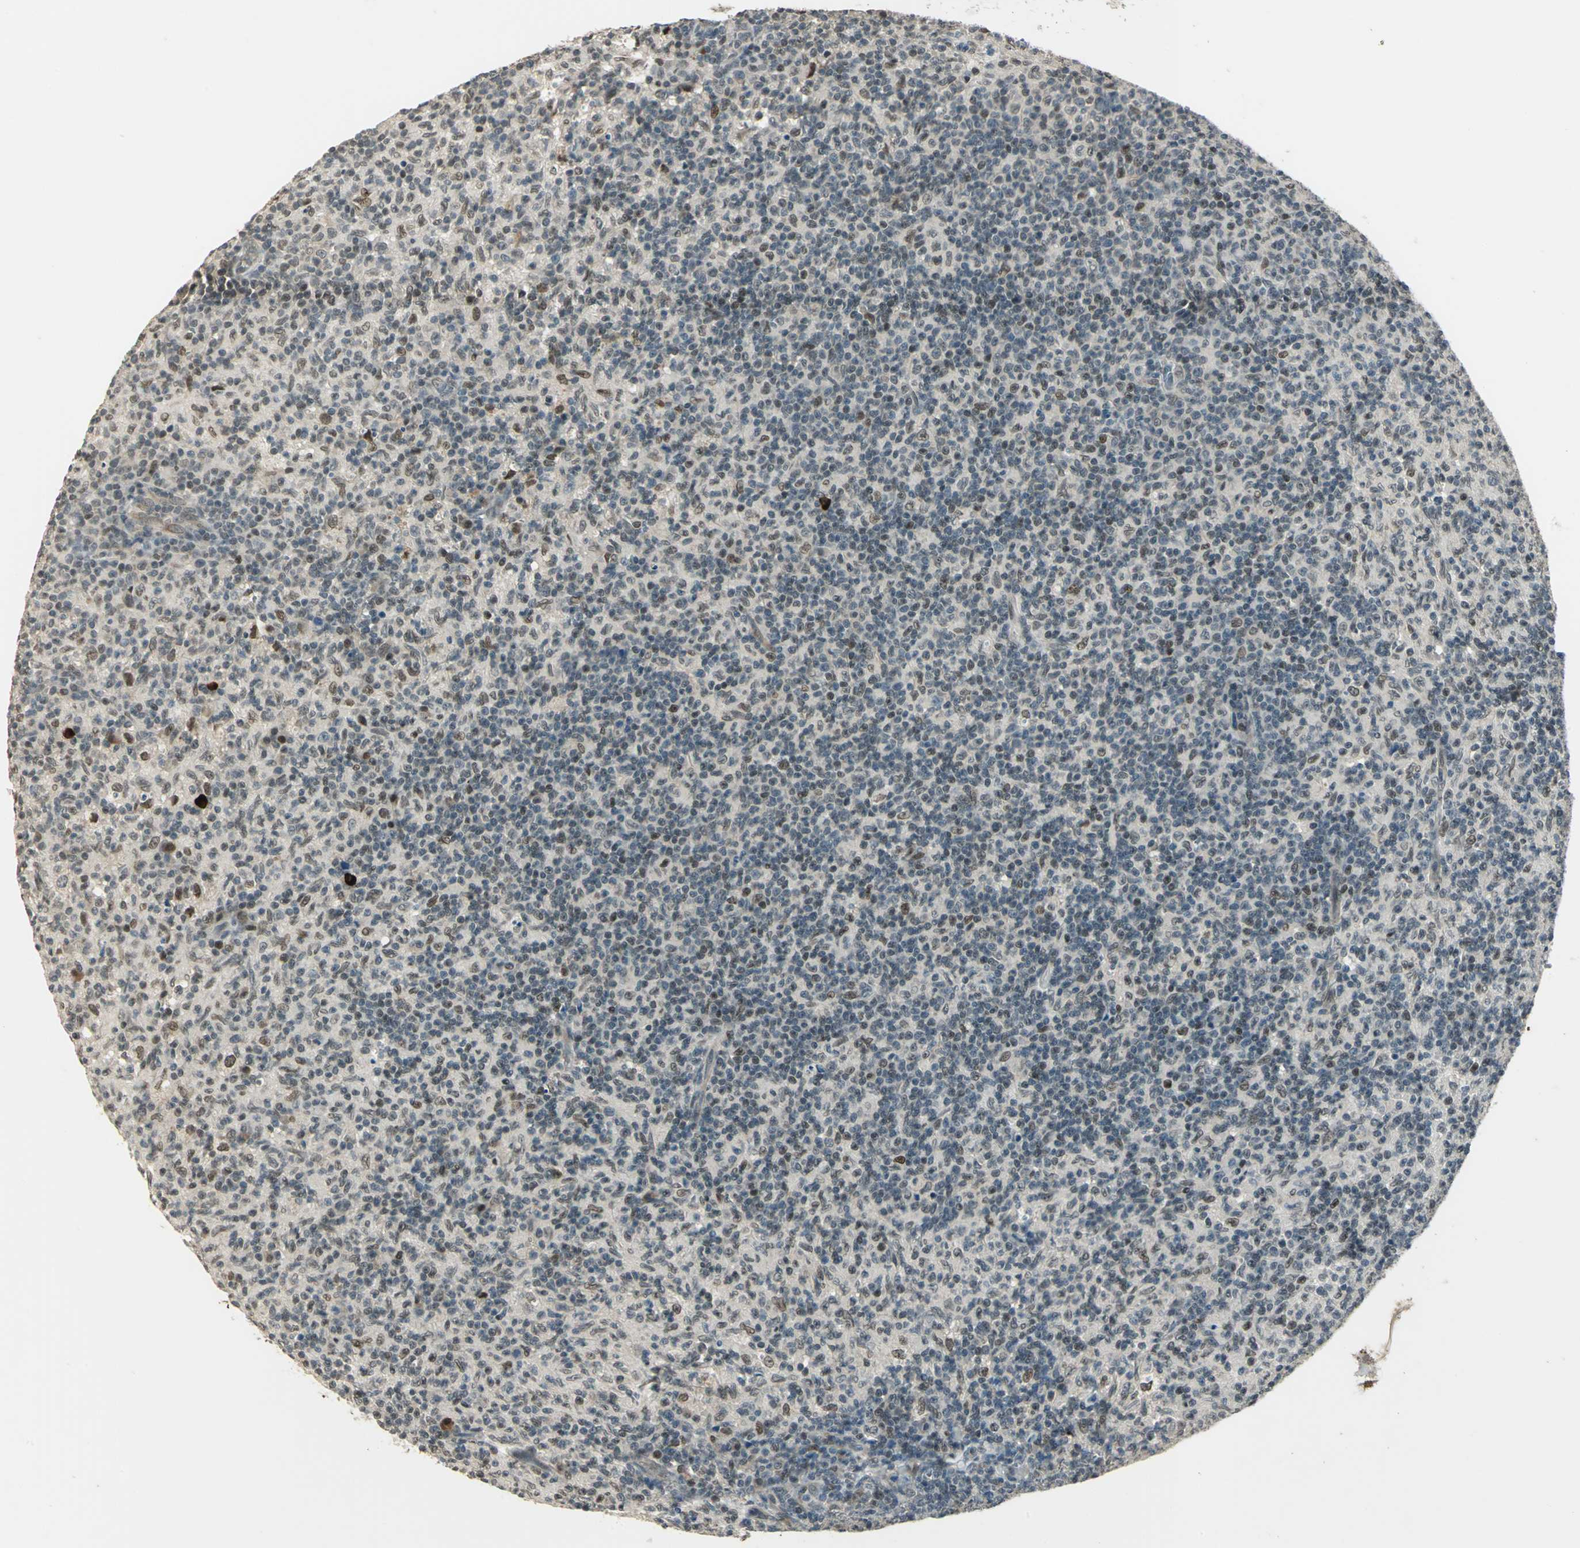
{"staining": {"intensity": "moderate", "quantity": "25%-75%", "location": "nuclear"}, "tissue": "lymph node", "cell_type": "Germinal center cells", "image_type": "normal", "snomed": [{"axis": "morphology", "description": "Normal tissue, NOS"}, {"axis": "morphology", "description": "Inflammation, NOS"}, {"axis": "topography", "description": "Lymph node"}], "caption": "Immunohistochemical staining of unremarkable lymph node demonstrates medium levels of moderate nuclear staining in about 25%-75% of germinal center cells.", "gene": "RAD17", "patient": {"sex": "male", "age": 55}}